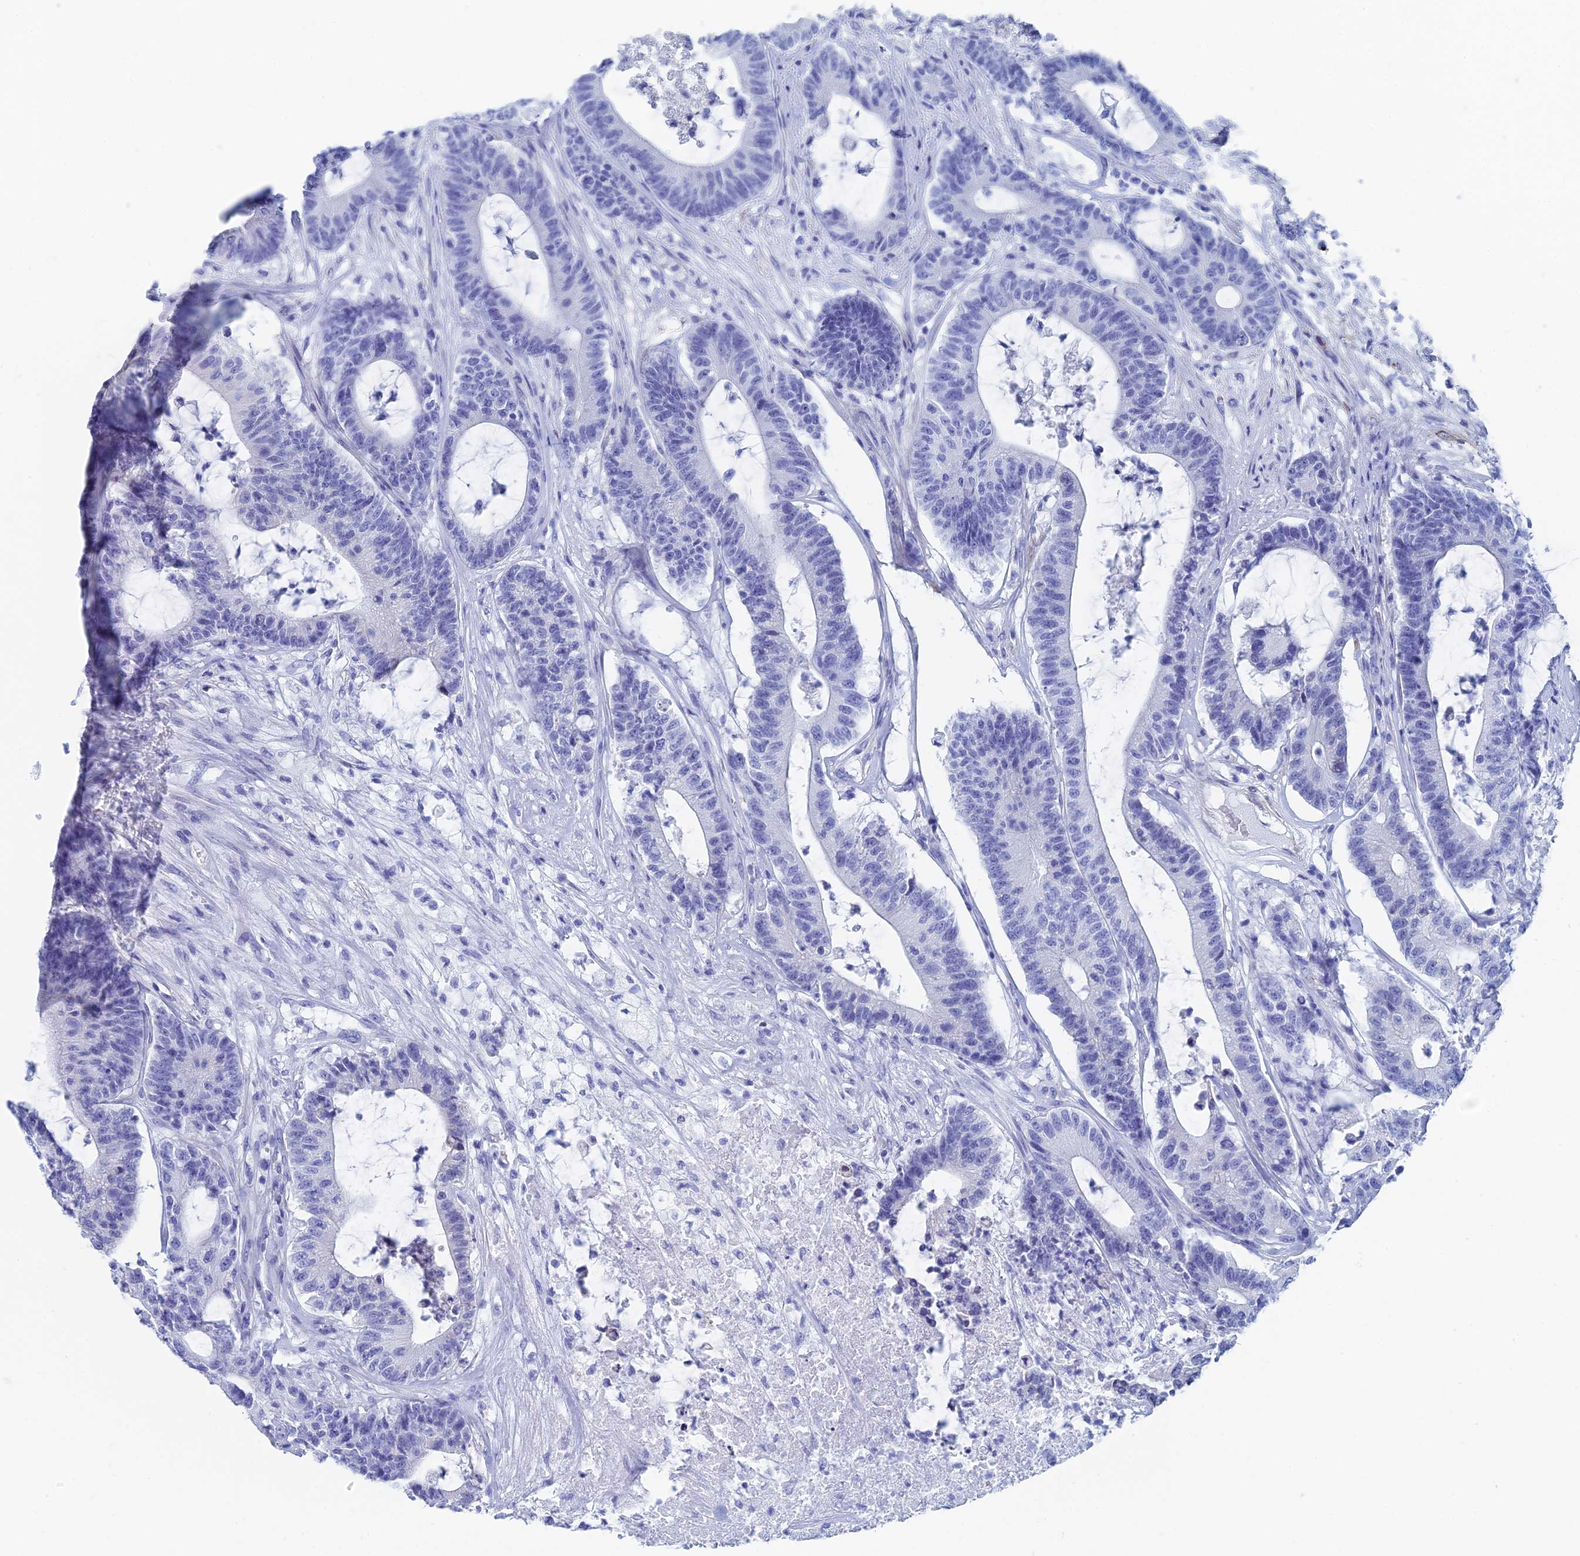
{"staining": {"intensity": "negative", "quantity": "none", "location": "none"}, "tissue": "colorectal cancer", "cell_type": "Tumor cells", "image_type": "cancer", "snomed": [{"axis": "morphology", "description": "Adenocarcinoma, NOS"}, {"axis": "topography", "description": "Colon"}], "caption": "This is an IHC histopathology image of colorectal adenocarcinoma. There is no staining in tumor cells.", "gene": "KCNK18", "patient": {"sex": "female", "age": 84}}